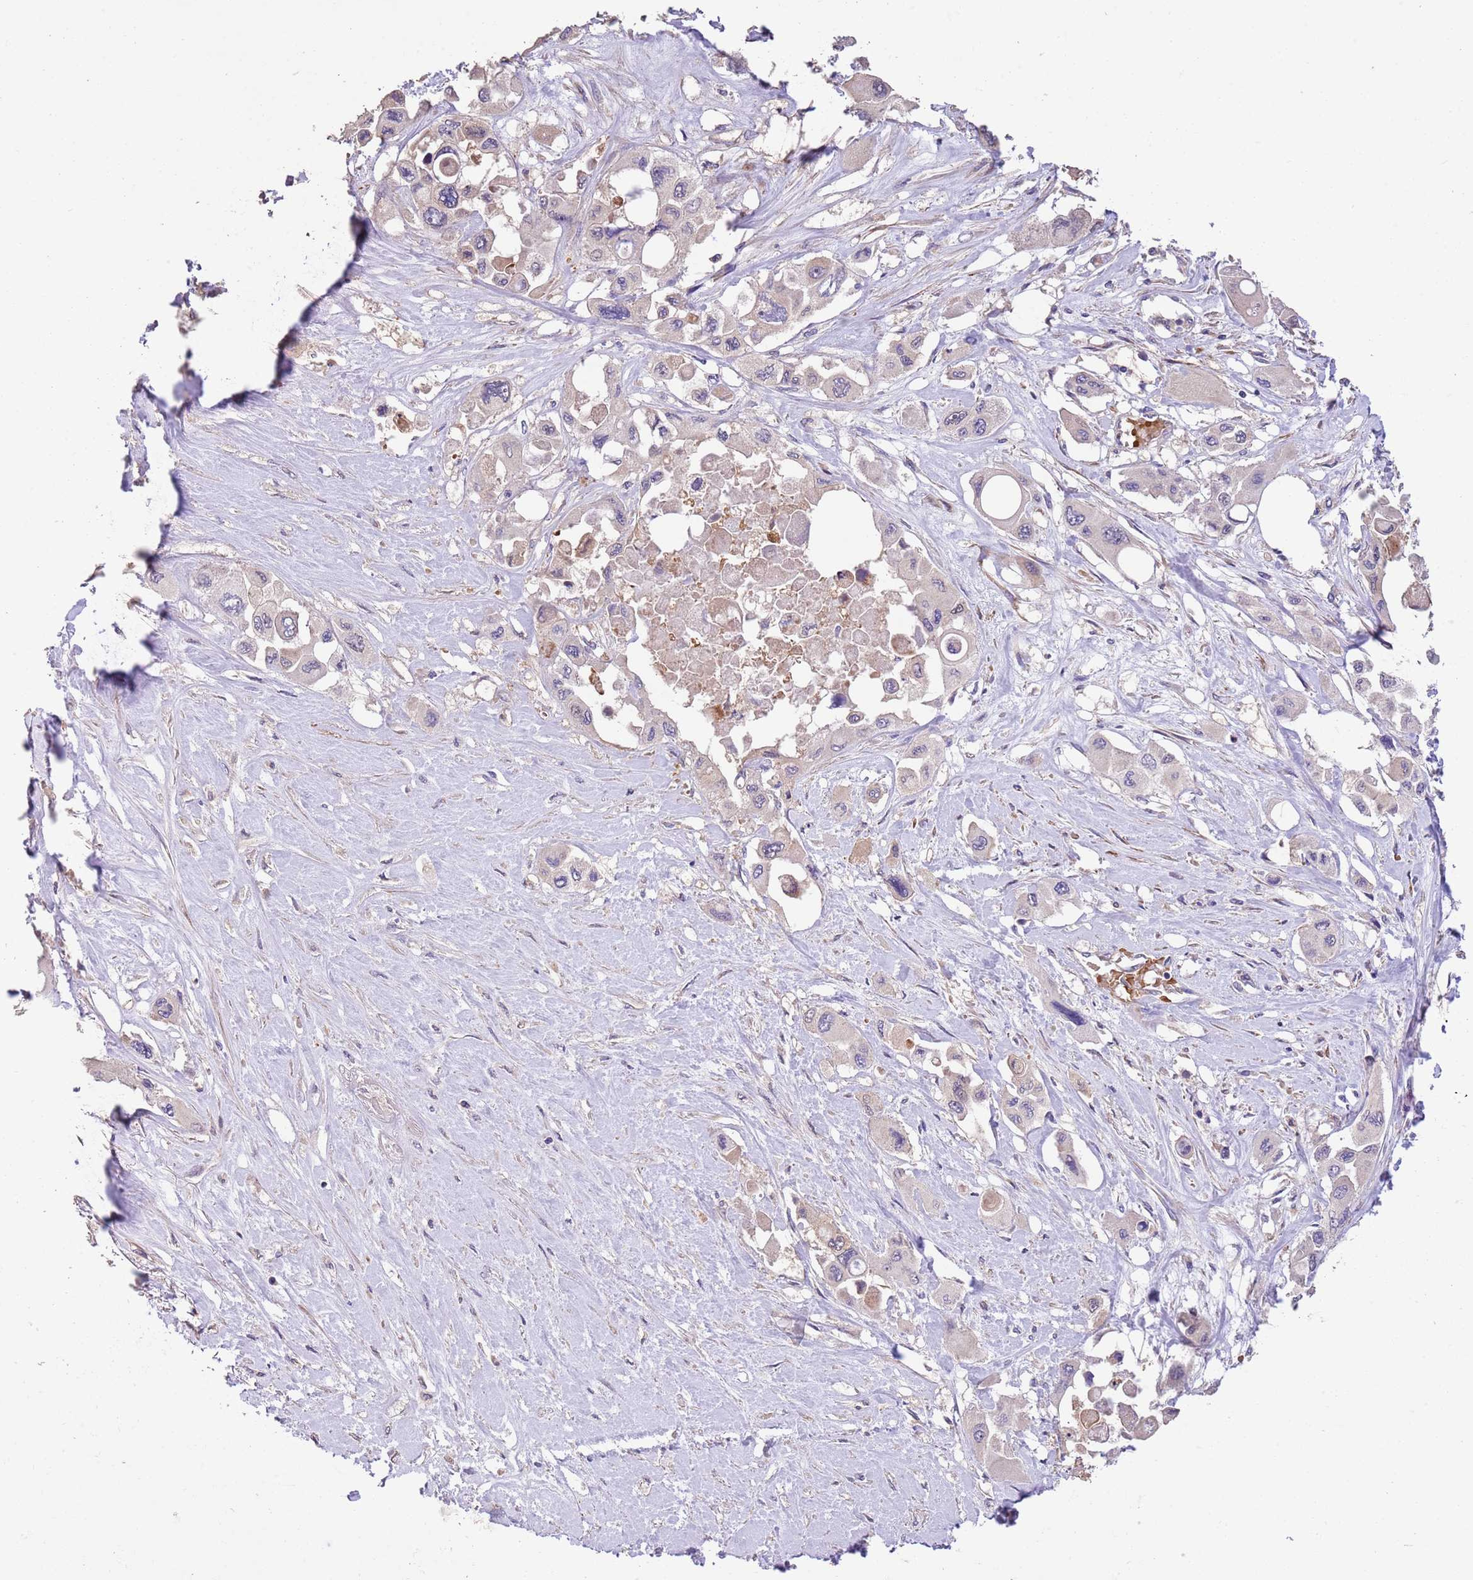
{"staining": {"intensity": "negative", "quantity": "none", "location": "none"}, "tissue": "pancreatic cancer", "cell_type": "Tumor cells", "image_type": "cancer", "snomed": [{"axis": "morphology", "description": "Adenocarcinoma, NOS"}, {"axis": "topography", "description": "Pancreas"}], "caption": "DAB (3,3'-diaminobenzidine) immunohistochemical staining of adenocarcinoma (pancreatic) displays no significant positivity in tumor cells.", "gene": "PIGA", "patient": {"sex": "male", "age": 92}}